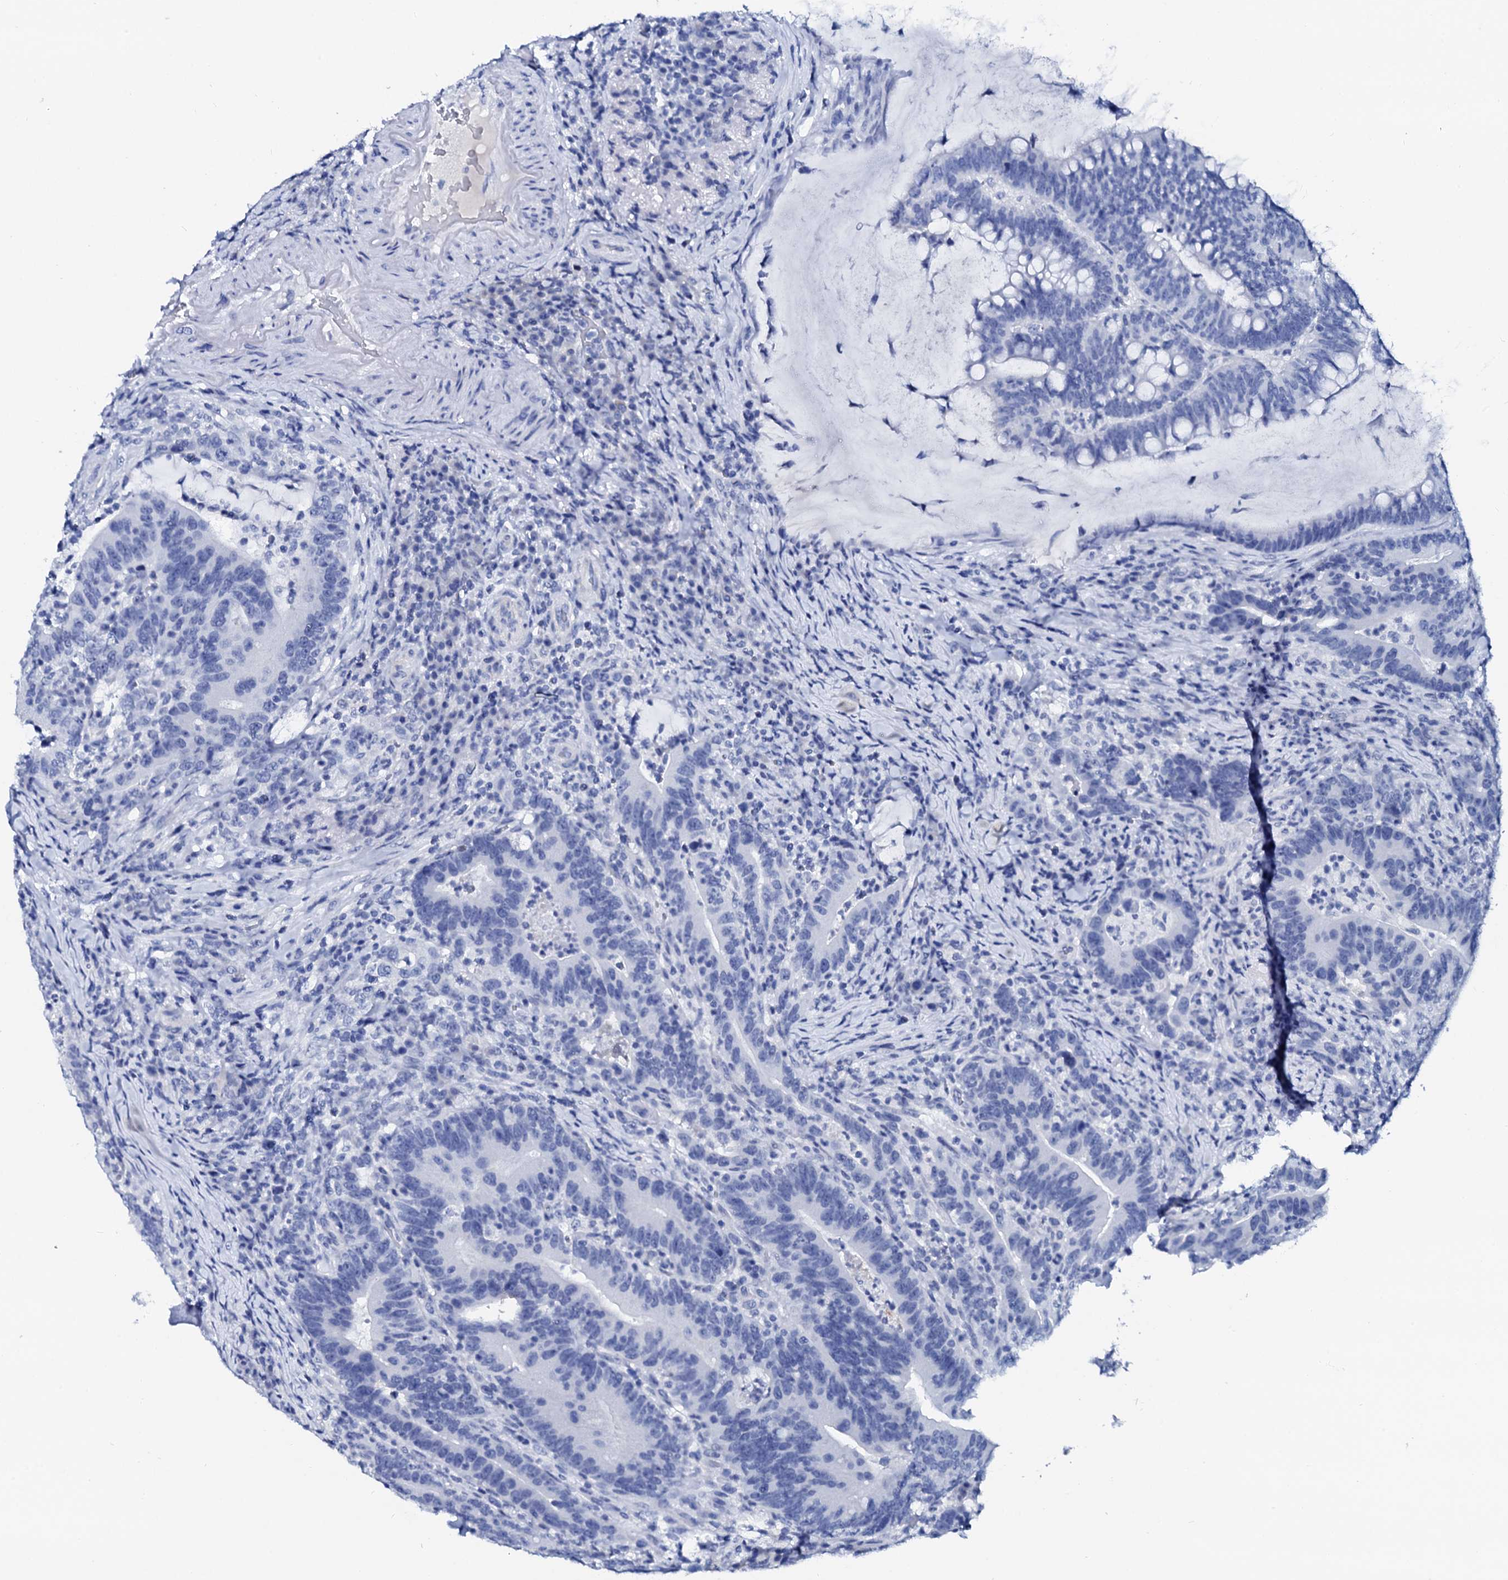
{"staining": {"intensity": "negative", "quantity": "none", "location": "none"}, "tissue": "colorectal cancer", "cell_type": "Tumor cells", "image_type": "cancer", "snomed": [{"axis": "morphology", "description": "Adenocarcinoma, NOS"}, {"axis": "topography", "description": "Colon"}], "caption": "Tumor cells show no significant expression in colorectal adenocarcinoma.", "gene": "SPATA19", "patient": {"sex": "female", "age": 66}}